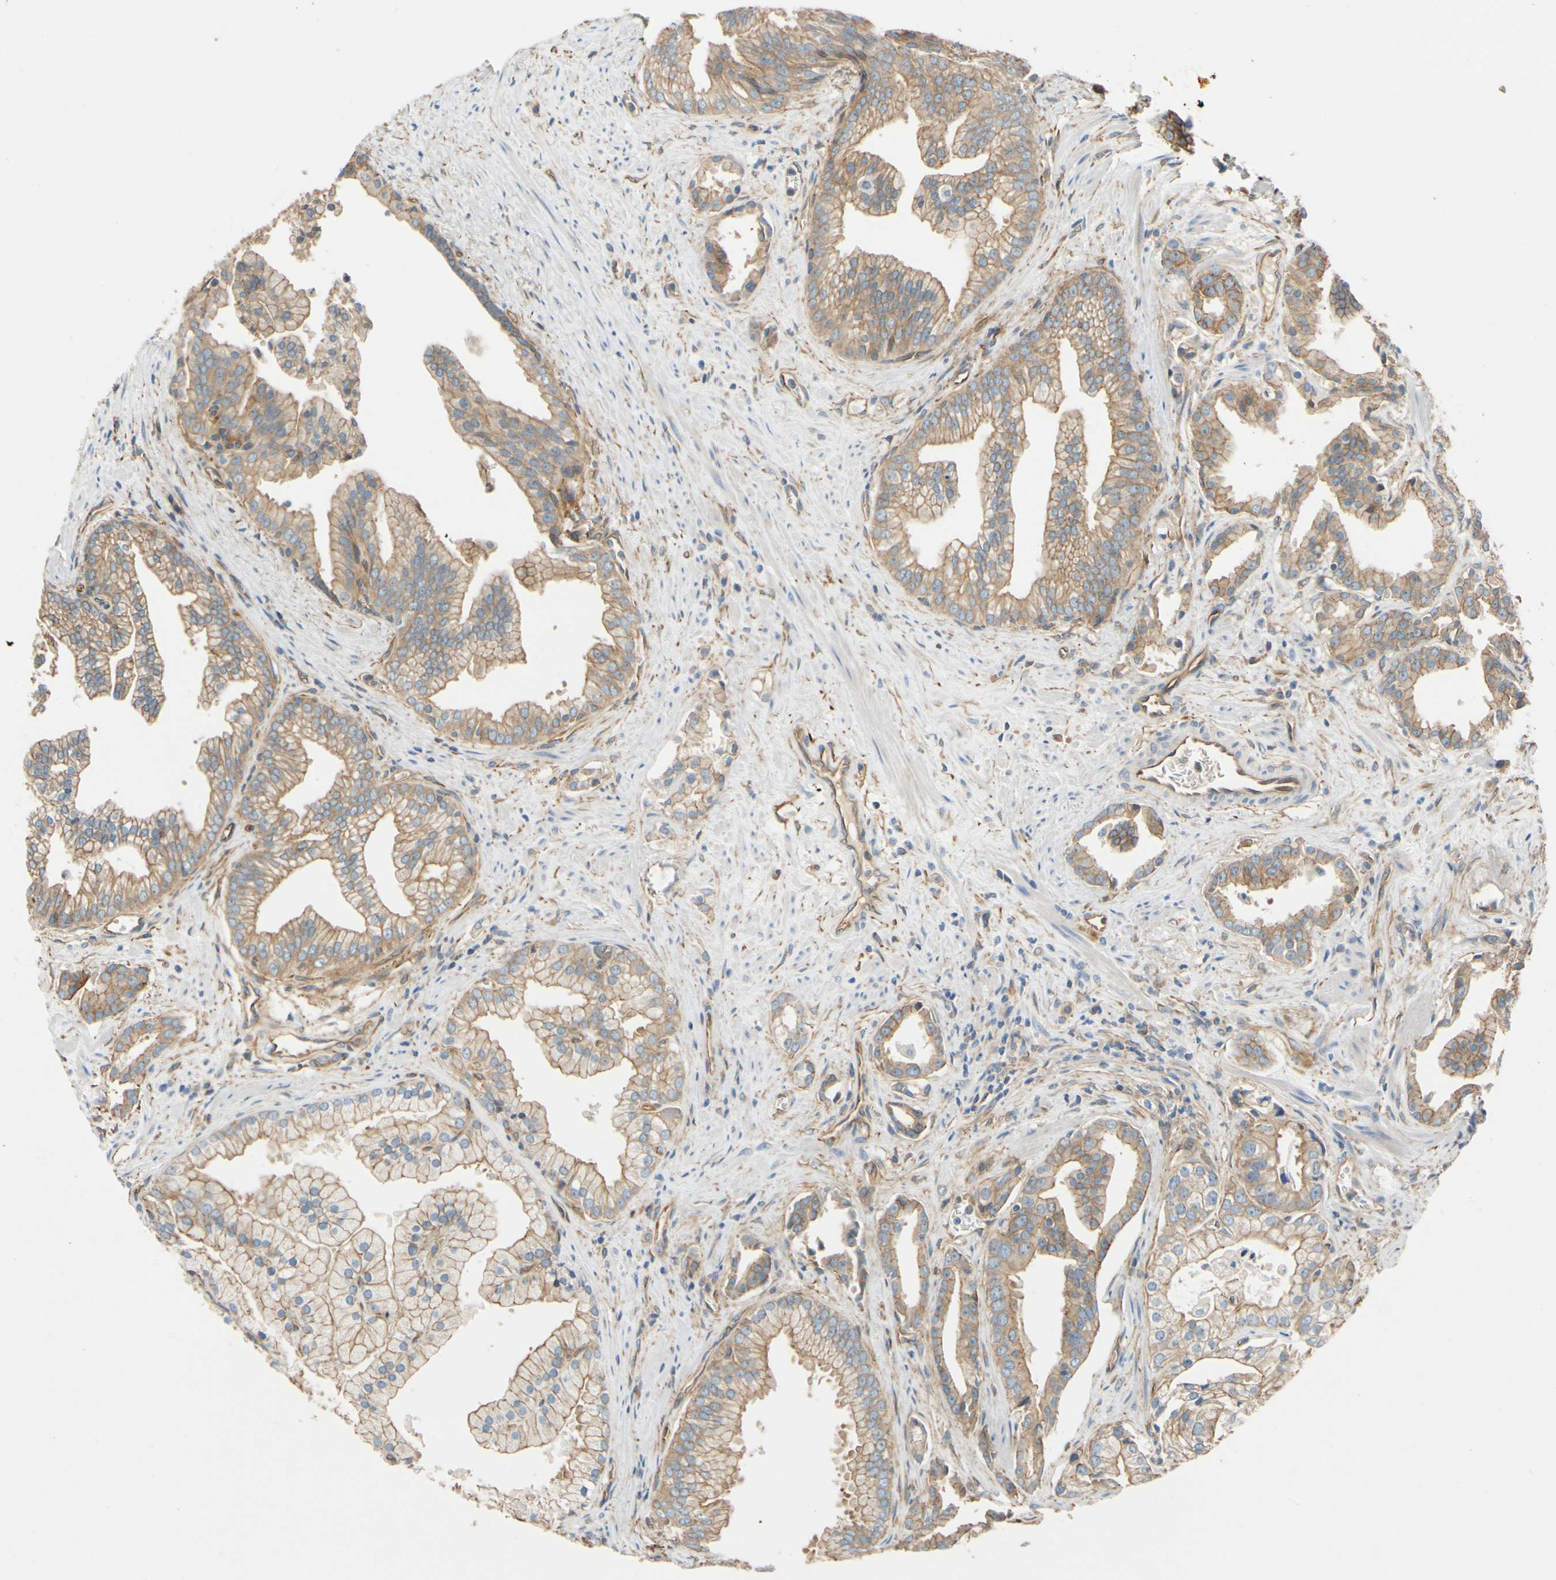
{"staining": {"intensity": "moderate", "quantity": ">75%", "location": "cytoplasmic/membranous"}, "tissue": "prostate cancer", "cell_type": "Tumor cells", "image_type": "cancer", "snomed": [{"axis": "morphology", "description": "Adenocarcinoma, High grade"}, {"axis": "topography", "description": "Prostate"}], "caption": "A brown stain labels moderate cytoplasmic/membranous positivity of a protein in human prostate high-grade adenocarcinoma tumor cells. The staining was performed using DAB to visualize the protein expression in brown, while the nuclei were stained in blue with hematoxylin (Magnification: 20x).", "gene": "SPTAN1", "patient": {"sex": "male", "age": 67}}